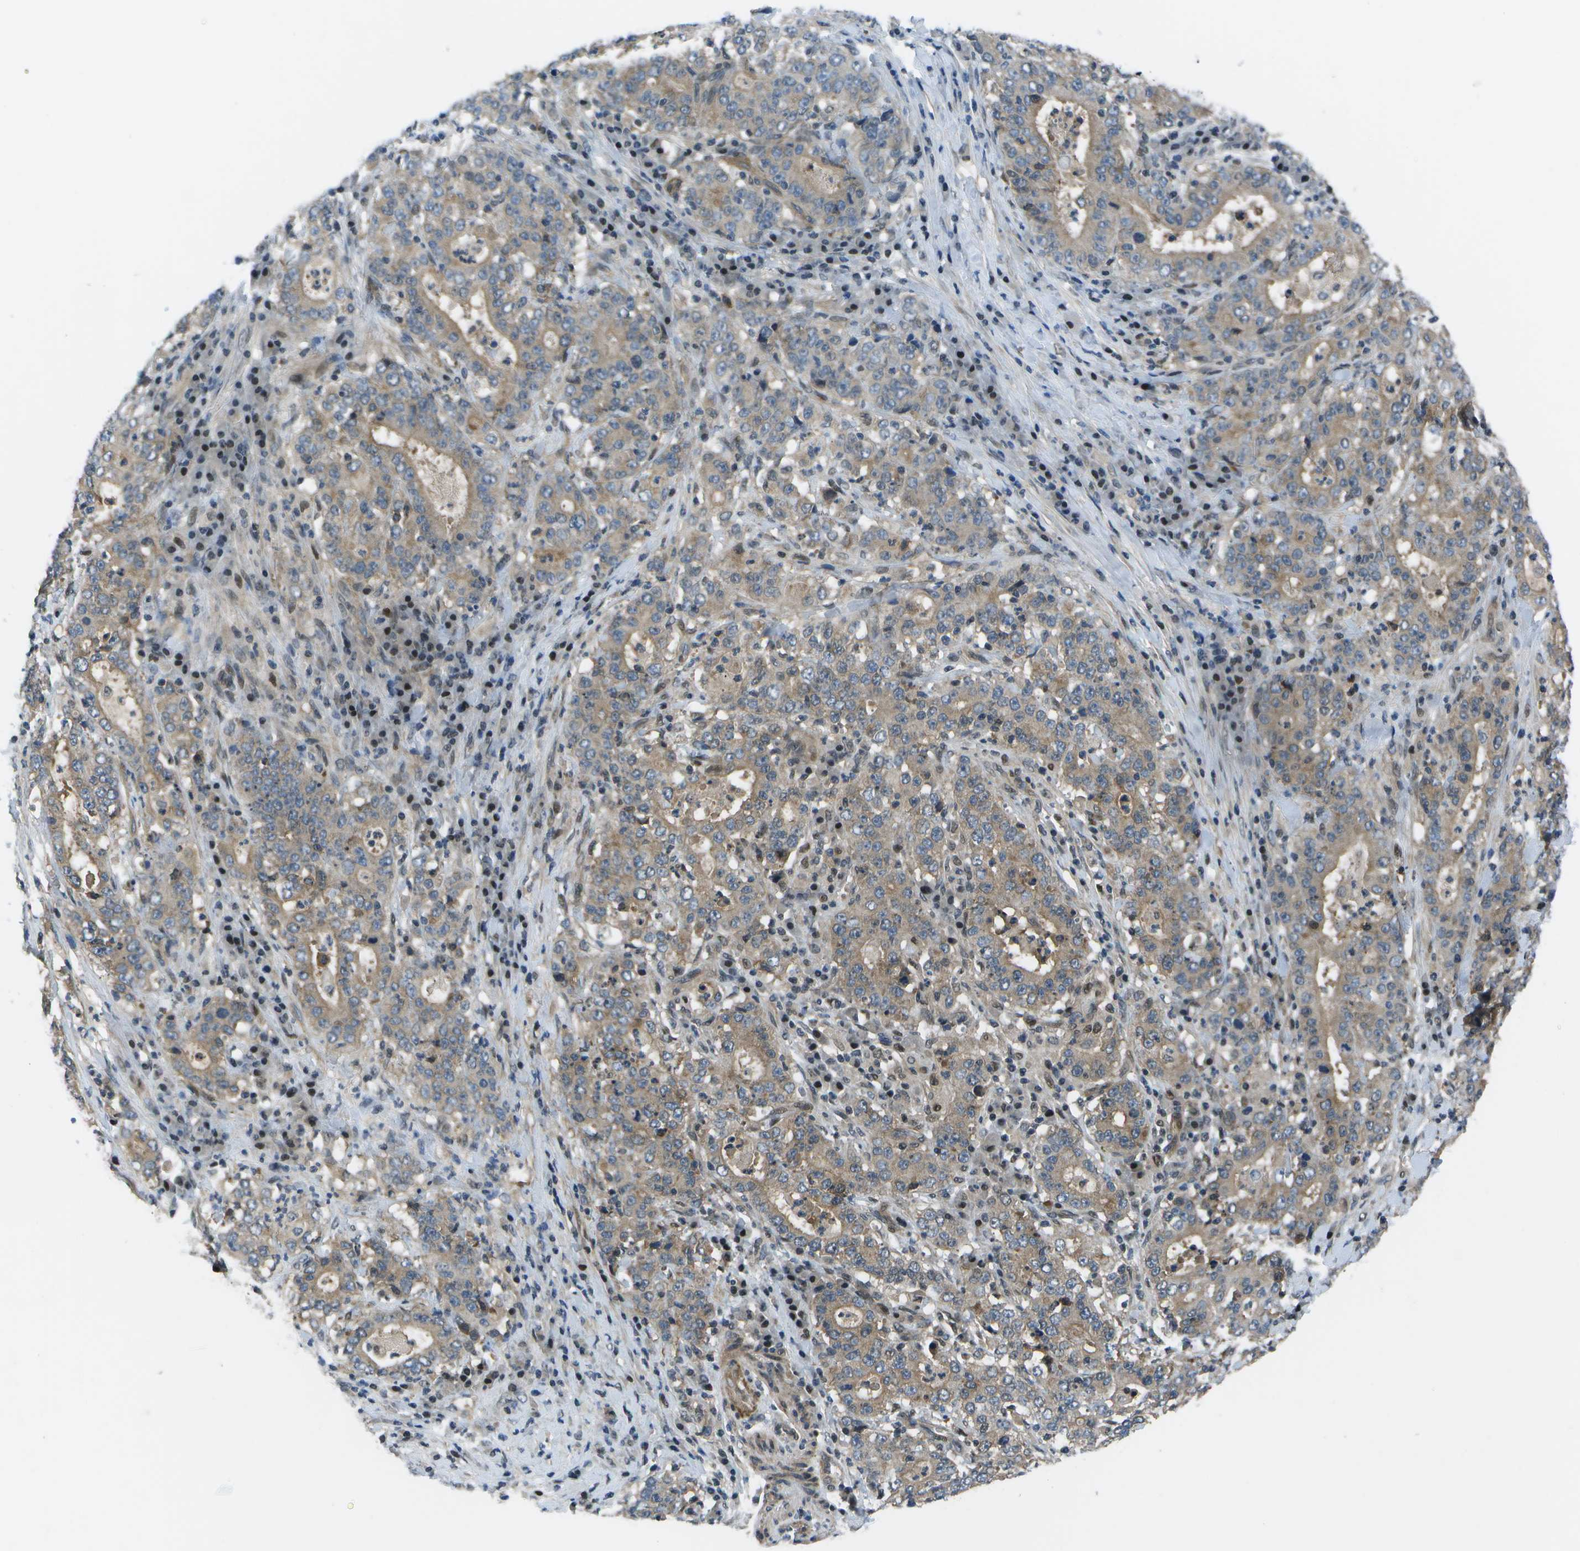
{"staining": {"intensity": "moderate", "quantity": ">75%", "location": "cytoplasmic/membranous"}, "tissue": "stomach cancer", "cell_type": "Tumor cells", "image_type": "cancer", "snomed": [{"axis": "morphology", "description": "Normal tissue, NOS"}, {"axis": "morphology", "description": "Adenocarcinoma, NOS"}, {"axis": "topography", "description": "Stomach, upper"}, {"axis": "topography", "description": "Stomach"}], "caption": "This histopathology image demonstrates immunohistochemistry (IHC) staining of stomach adenocarcinoma, with medium moderate cytoplasmic/membranous expression in approximately >75% of tumor cells.", "gene": "ENPP5", "patient": {"sex": "male", "age": 59}}